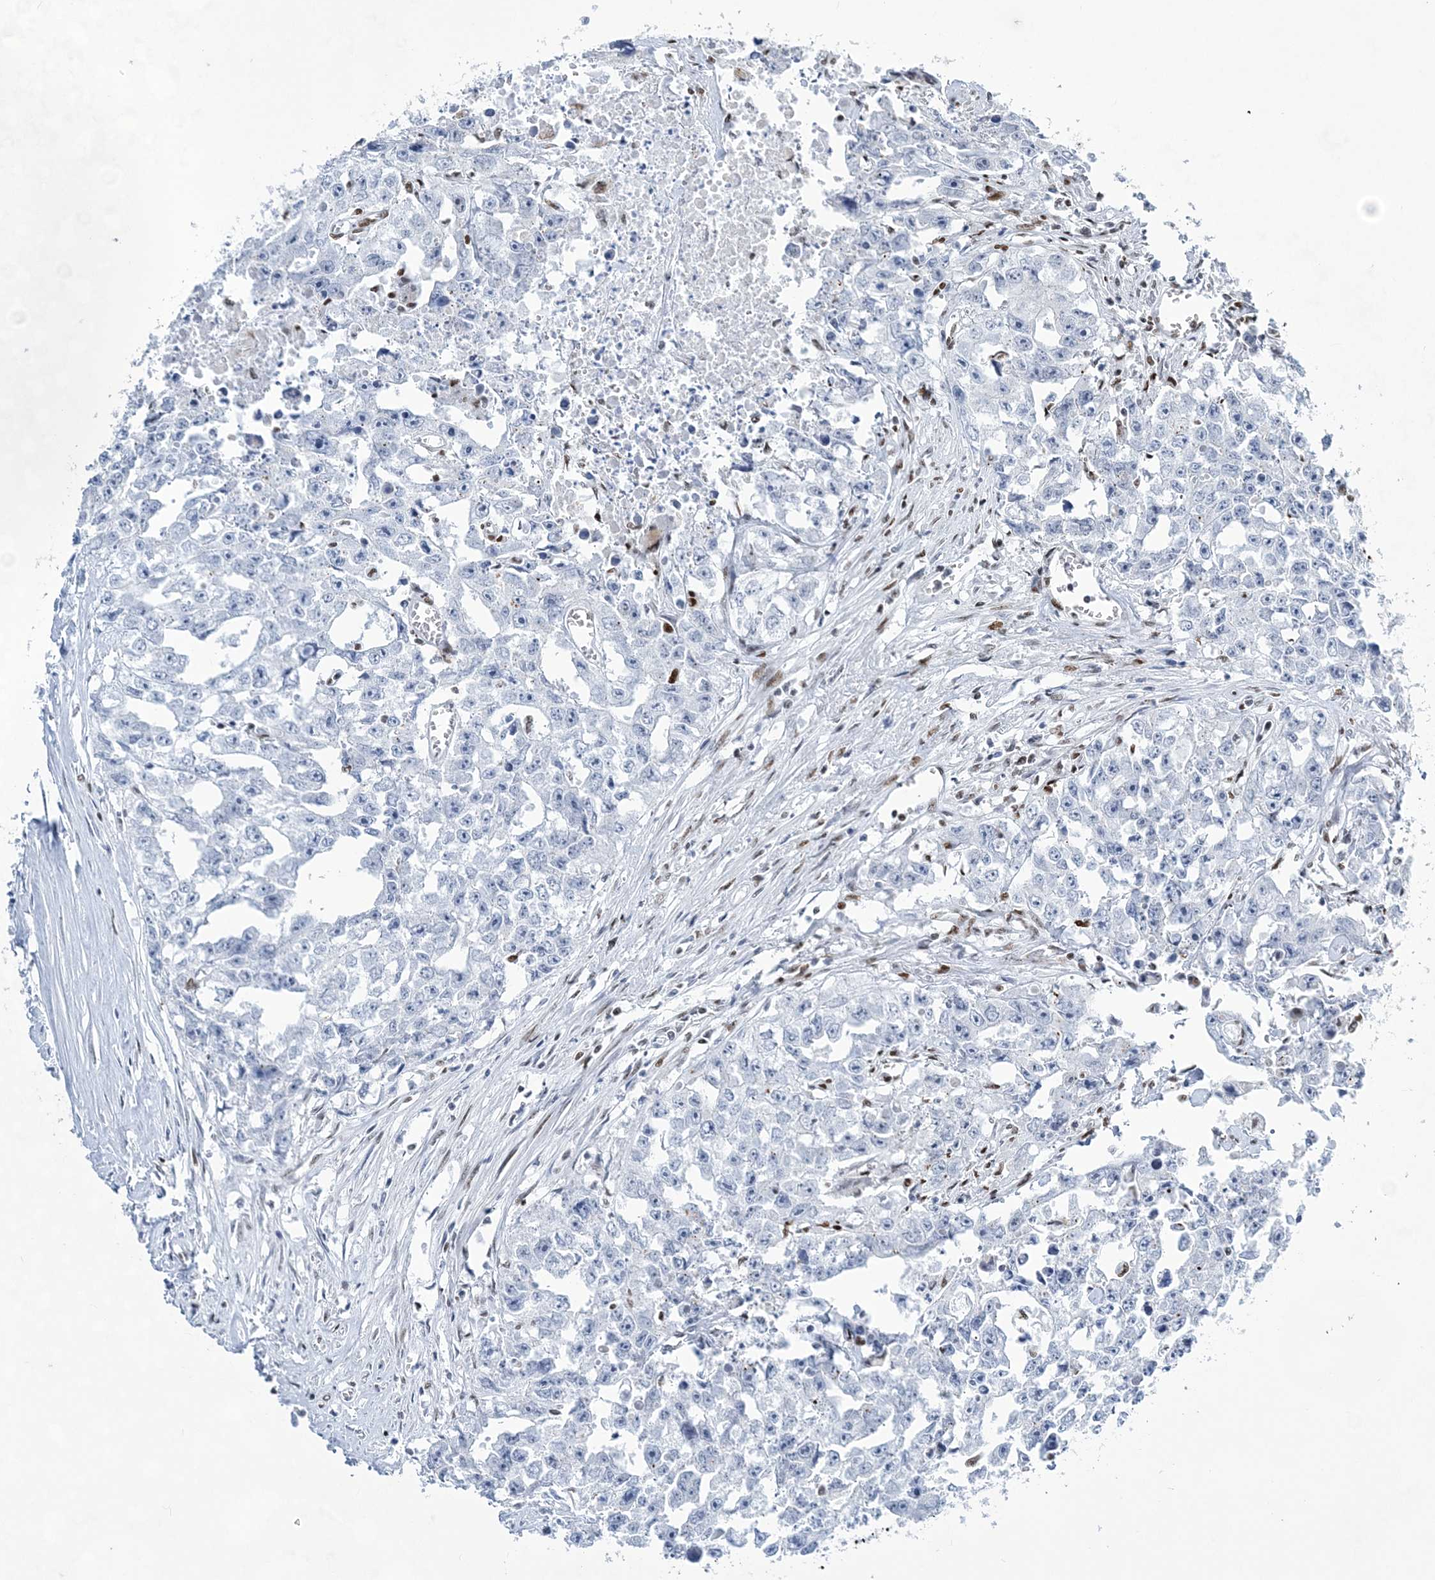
{"staining": {"intensity": "negative", "quantity": "none", "location": "none"}, "tissue": "testis cancer", "cell_type": "Tumor cells", "image_type": "cancer", "snomed": [{"axis": "morphology", "description": "Seminoma, NOS"}, {"axis": "morphology", "description": "Carcinoma, Embryonal, NOS"}, {"axis": "topography", "description": "Testis"}], "caption": "An image of human testis cancer (embryonal carcinoma) is negative for staining in tumor cells.", "gene": "ZBTB7A", "patient": {"sex": "male", "age": 43}}